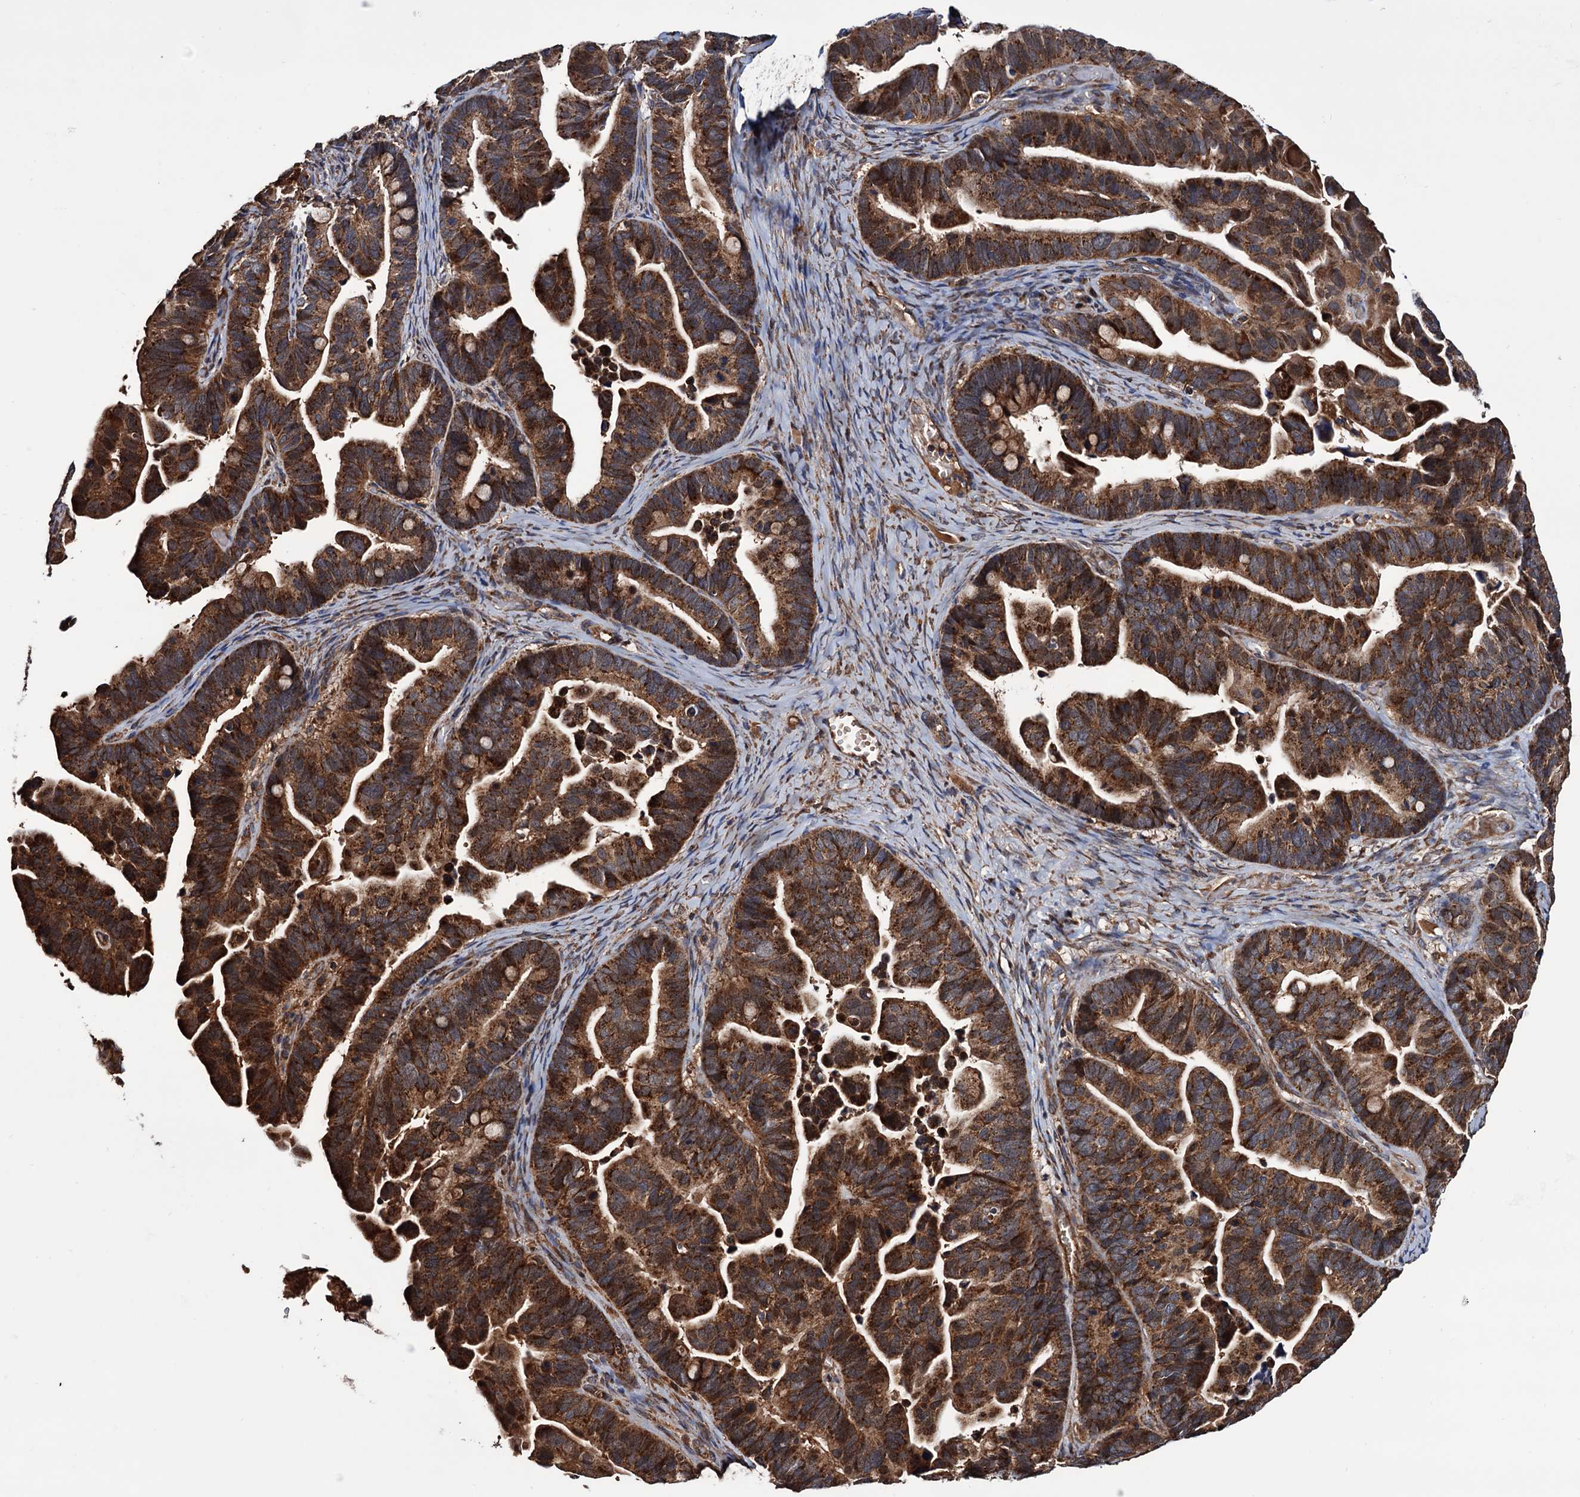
{"staining": {"intensity": "moderate", "quantity": ">75%", "location": "cytoplasmic/membranous"}, "tissue": "ovarian cancer", "cell_type": "Tumor cells", "image_type": "cancer", "snomed": [{"axis": "morphology", "description": "Cystadenocarcinoma, serous, NOS"}, {"axis": "topography", "description": "Ovary"}], "caption": "A histopathology image of ovarian cancer (serous cystadenocarcinoma) stained for a protein shows moderate cytoplasmic/membranous brown staining in tumor cells.", "gene": "MRPL42", "patient": {"sex": "female", "age": 56}}